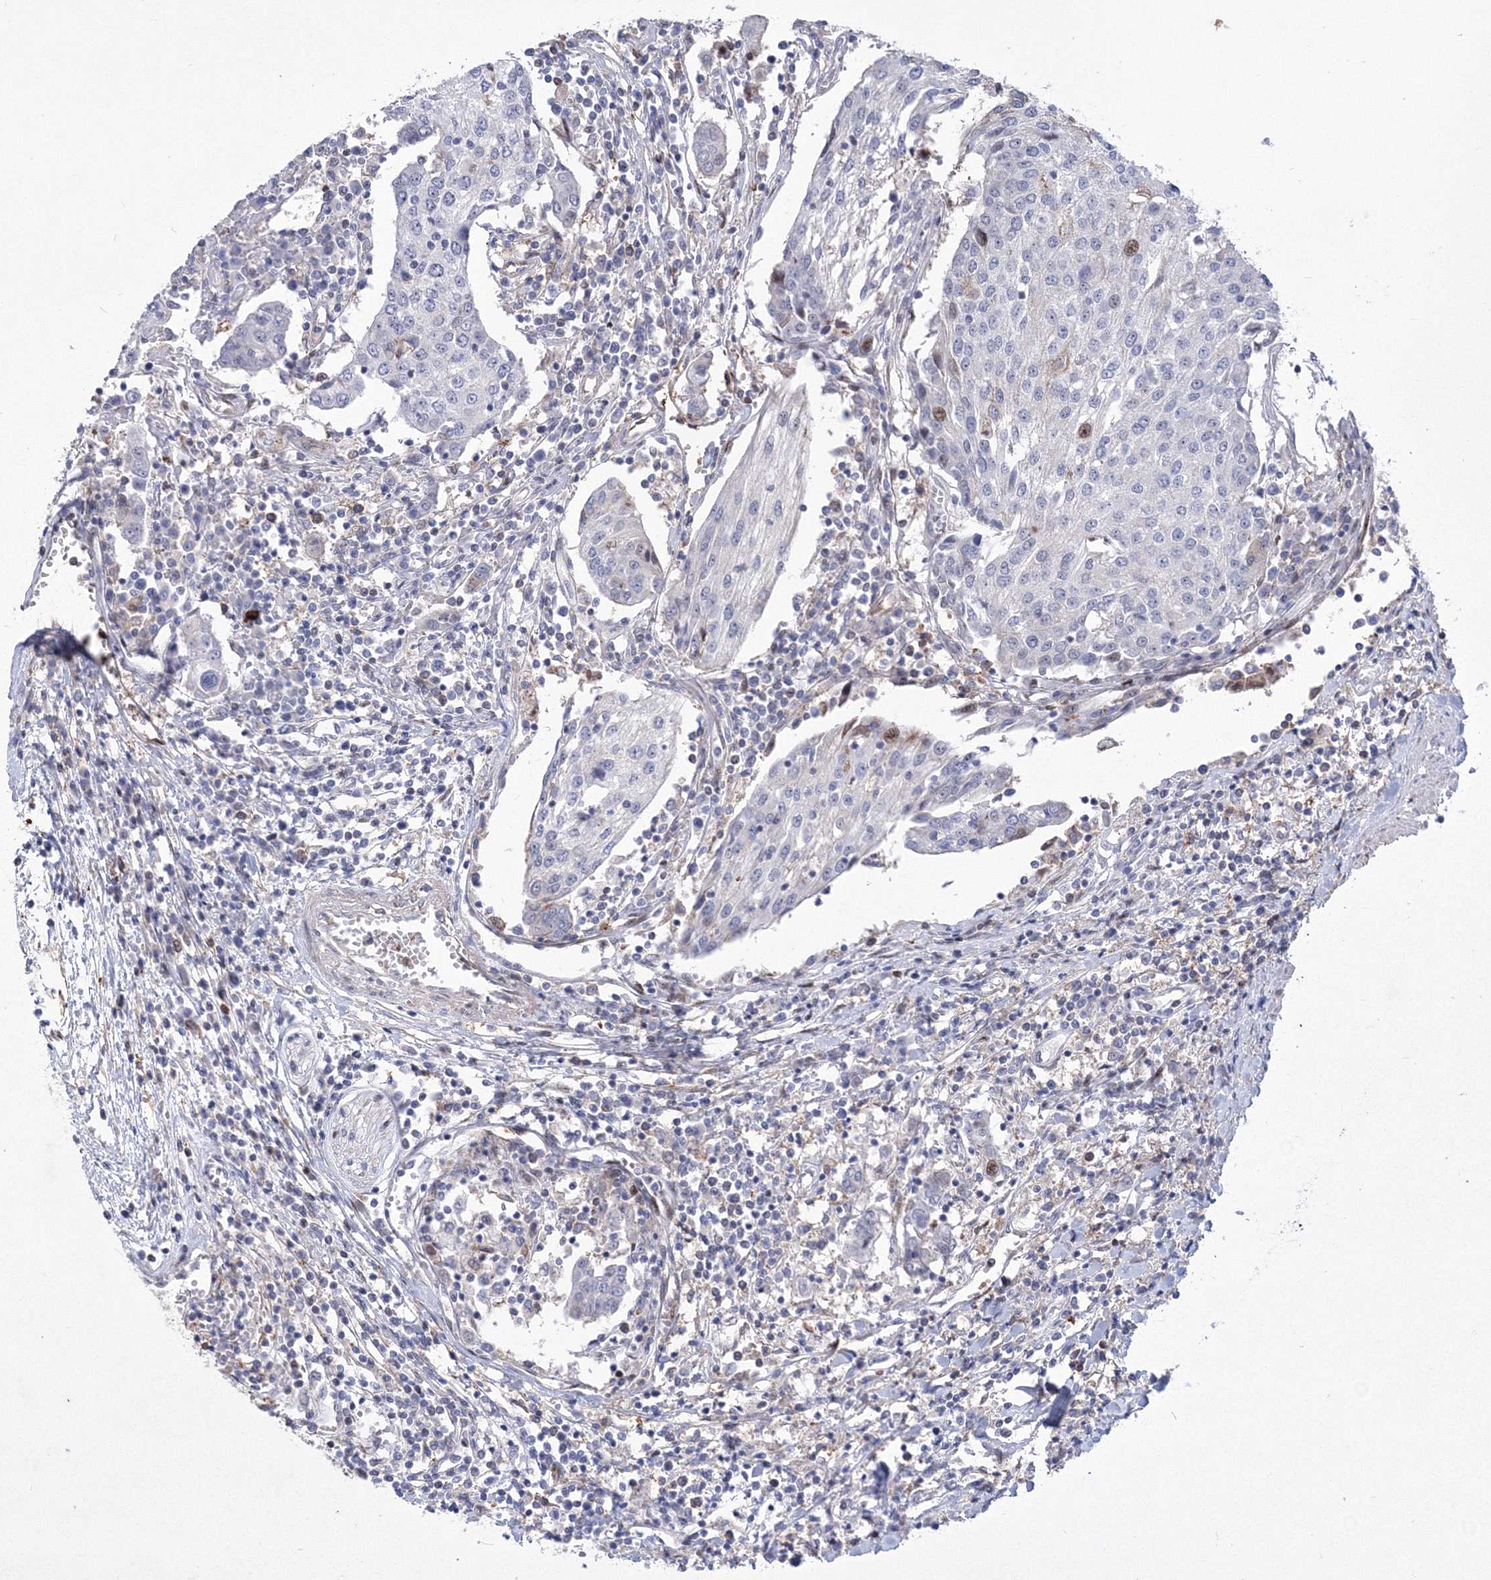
{"staining": {"intensity": "negative", "quantity": "none", "location": "none"}, "tissue": "urothelial cancer", "cell_type": "Tumor cells", "image_type": "cancer", "snomed": [{"axis": "morphology", "description": "Urothelial carcinoma, High grade"}, {"axis": "topography", "description": "Urinary bladder"}], "caption": "The histopathology image demonstrates no staining of tumor cells in urothelial carcinoma (high-grade).", "gene": "RNPEPL1", "patient": {"sex": "female", "age": 85}}